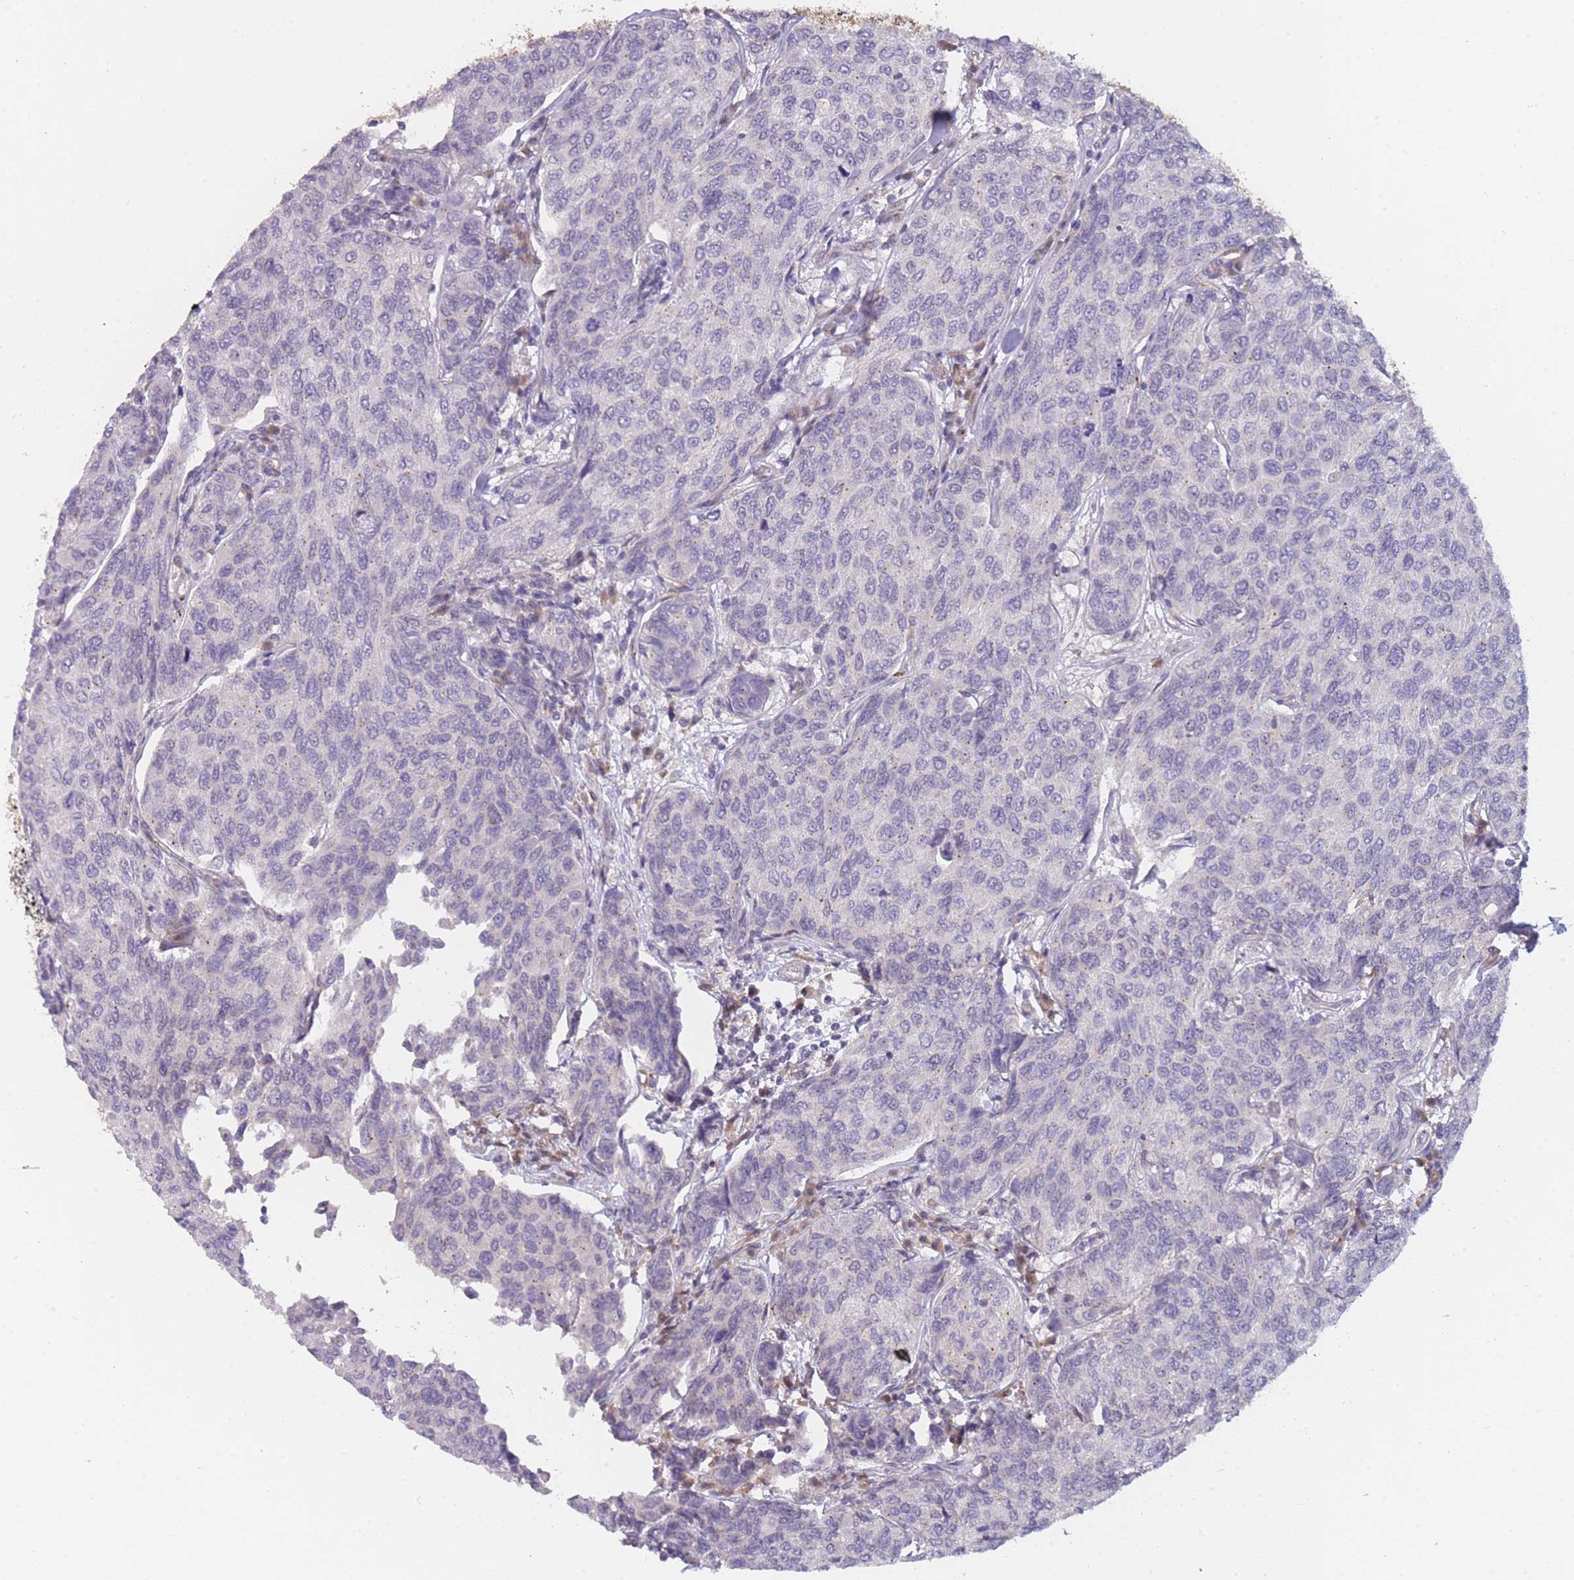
{"staining": {"intensity": "negative", "quantity": "none", "location": "none"}, "tissue": "breast cancer", "cell_type": "Tumor cells", "image_type": "cancer", "snomed": [{"axis": "morphology", "description": "Duct carcinoma"}, {"axis": "topography", "description": "Breast"}], "caption": "Tumor cells are negative for protein expression in human breast invasive ductal carcinoma.", "gene": "MRI1", "patient": {"sex": "female", "age": 55}}